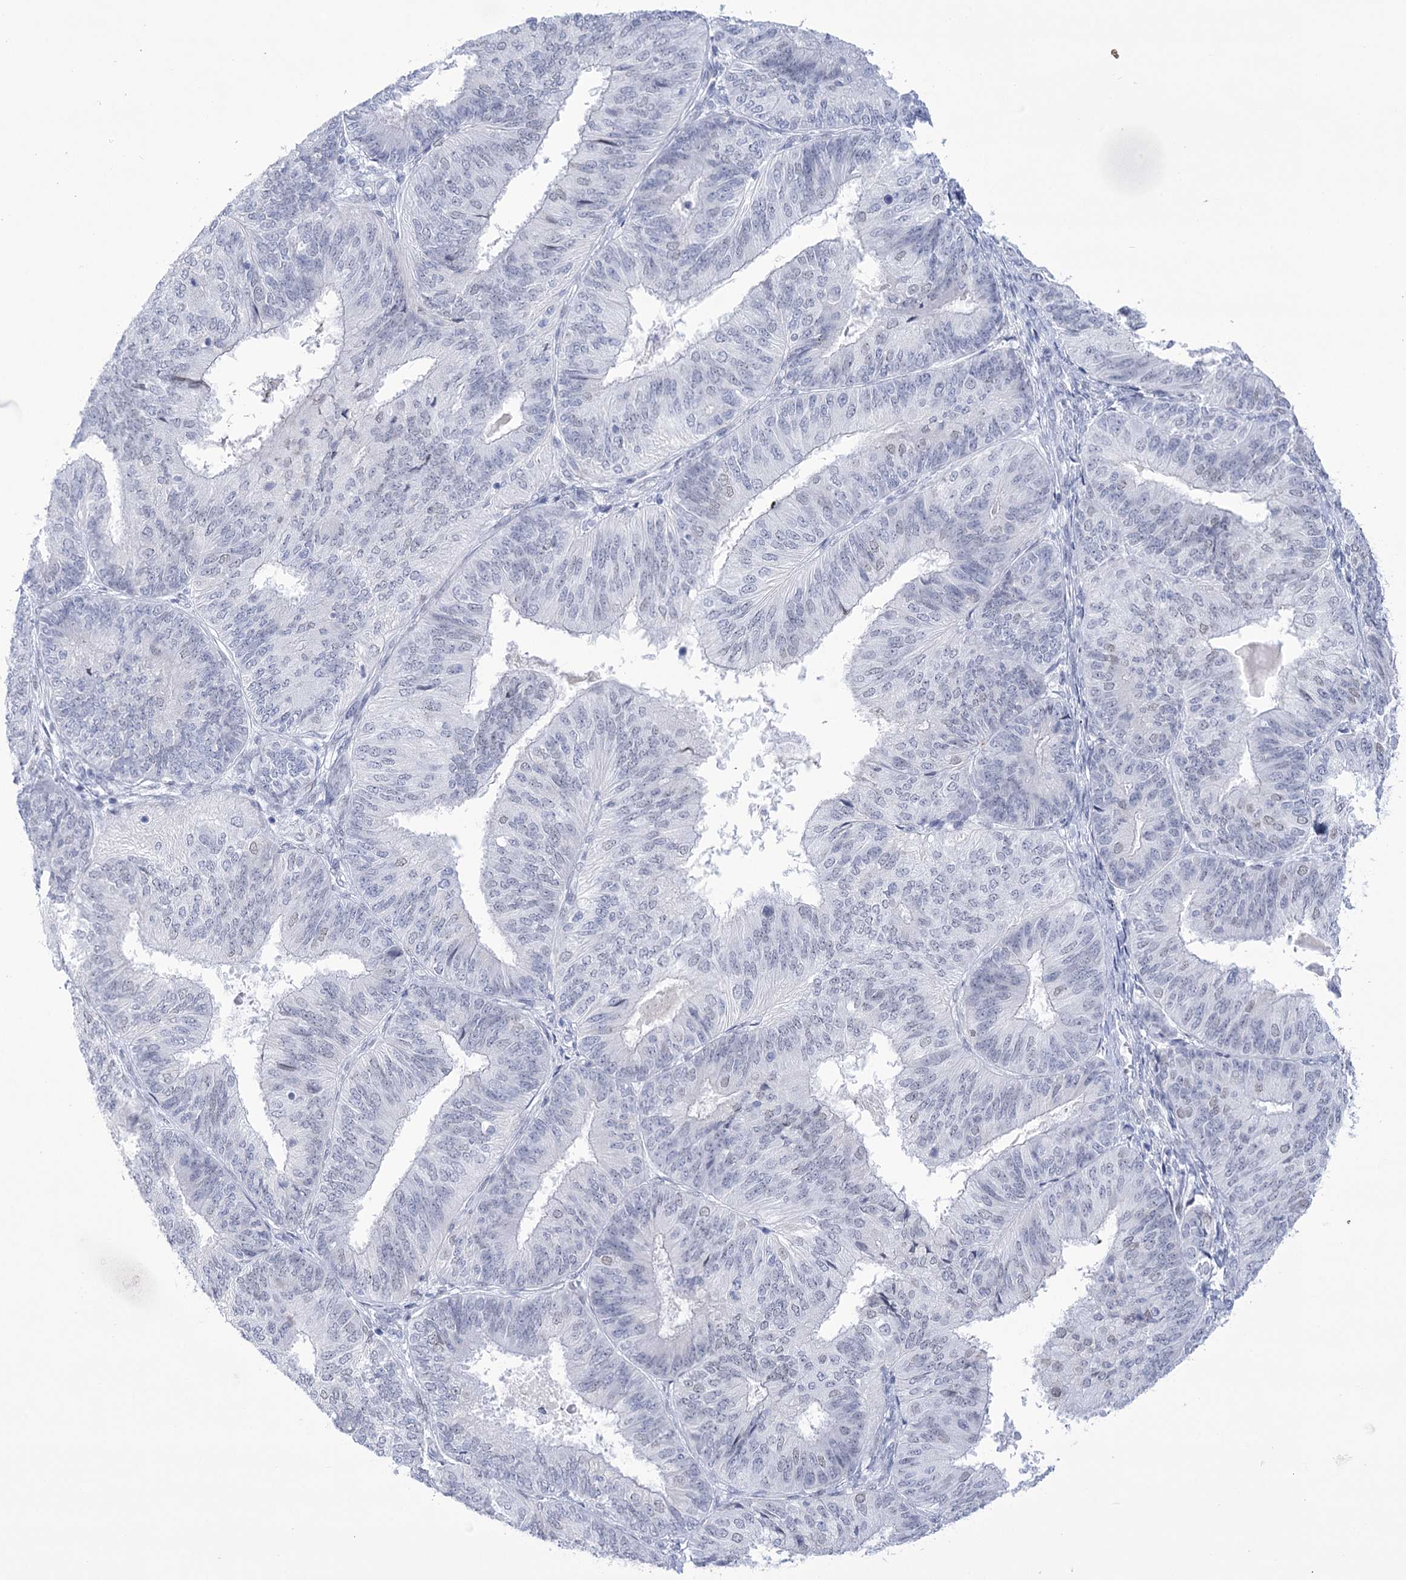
{"staining": {"intensity": "negative", "quantity": "none", "location": "none"}, "tissue": "endometrial cancer", "cell_type": "Tumor cells", "image_type": "cancer", "snomed": [{"axis": "morphology", "description": "Adenocarcinoma, NOS"}, {"axis": "topography", "description": "Endometrium"}], "caption": "Photomicrograph shows no significant protein positivity in tumor cells of endometrial cancer.", "gene": "HORMAD1", "patient": {"sex": "female", "age": 58}}